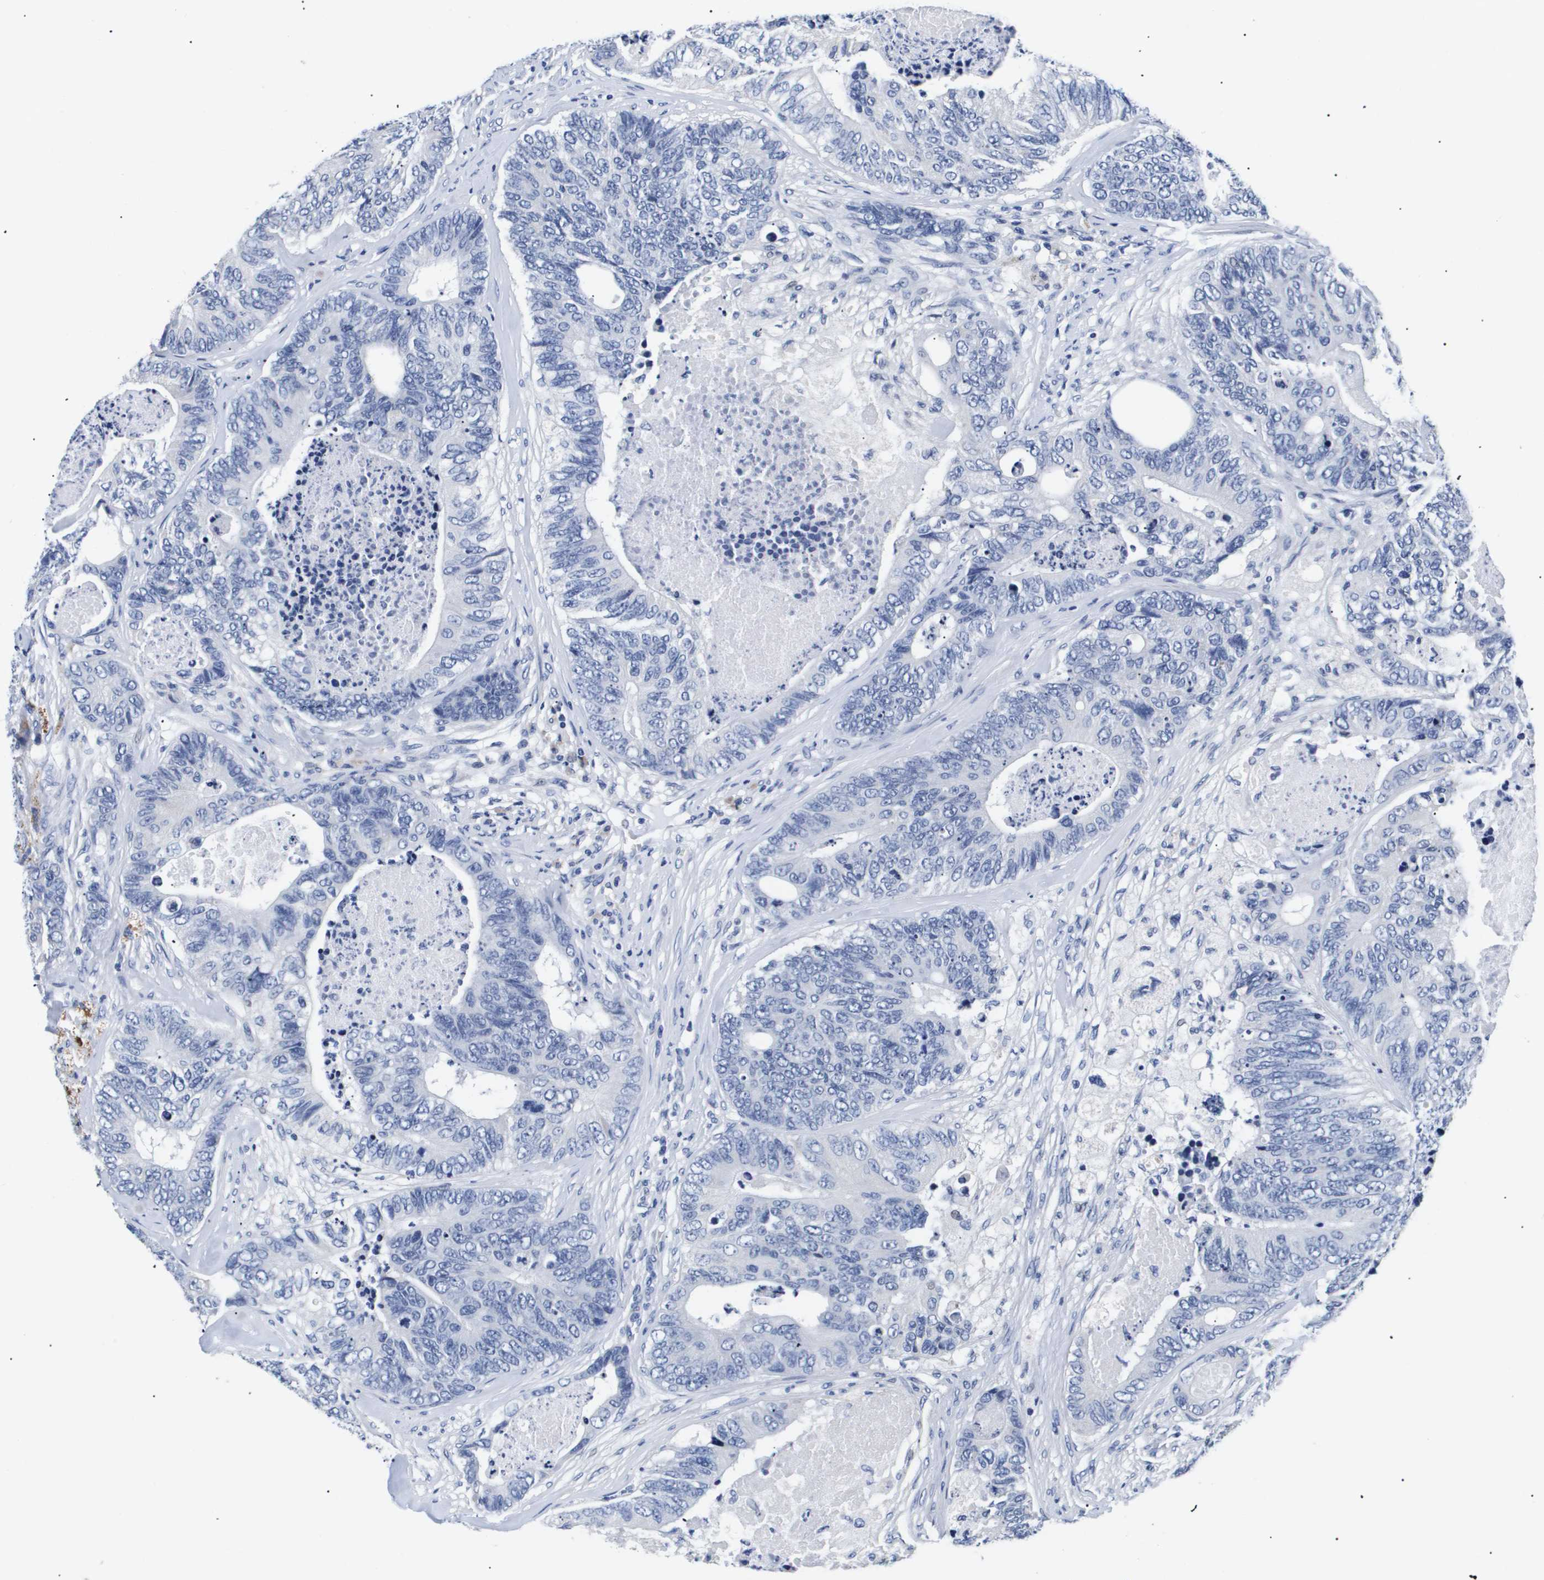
{"staining": {"intensity": "negative", "quantity": "none", "location": "none"}, "tissue": "colorectal cancer", "cell_type": "Tumor cells", "image_type": "cancer", "snomed": [{"axis": "morphology", "description": "Adenocarcinoma, NOS"}, {"axis": "topography", "description": "Colon"}], "caption": "This micrograph is of colorectal cancer (adenocarcinoma) stained with immunohistochemistry (IHC) to label a protein in brown with the nuclei are counter-stained blue. There is no expression in tumor cells. (Stains: DAB (3,3'-diaminobenzidine) immunohistochemistry (IHC) with hematoxylin counter stain, Microscopy: brightfield microscopy at high magnification).", "gene": "ATP6V0A4", "patient": {"sex": "female", "age": 67}}